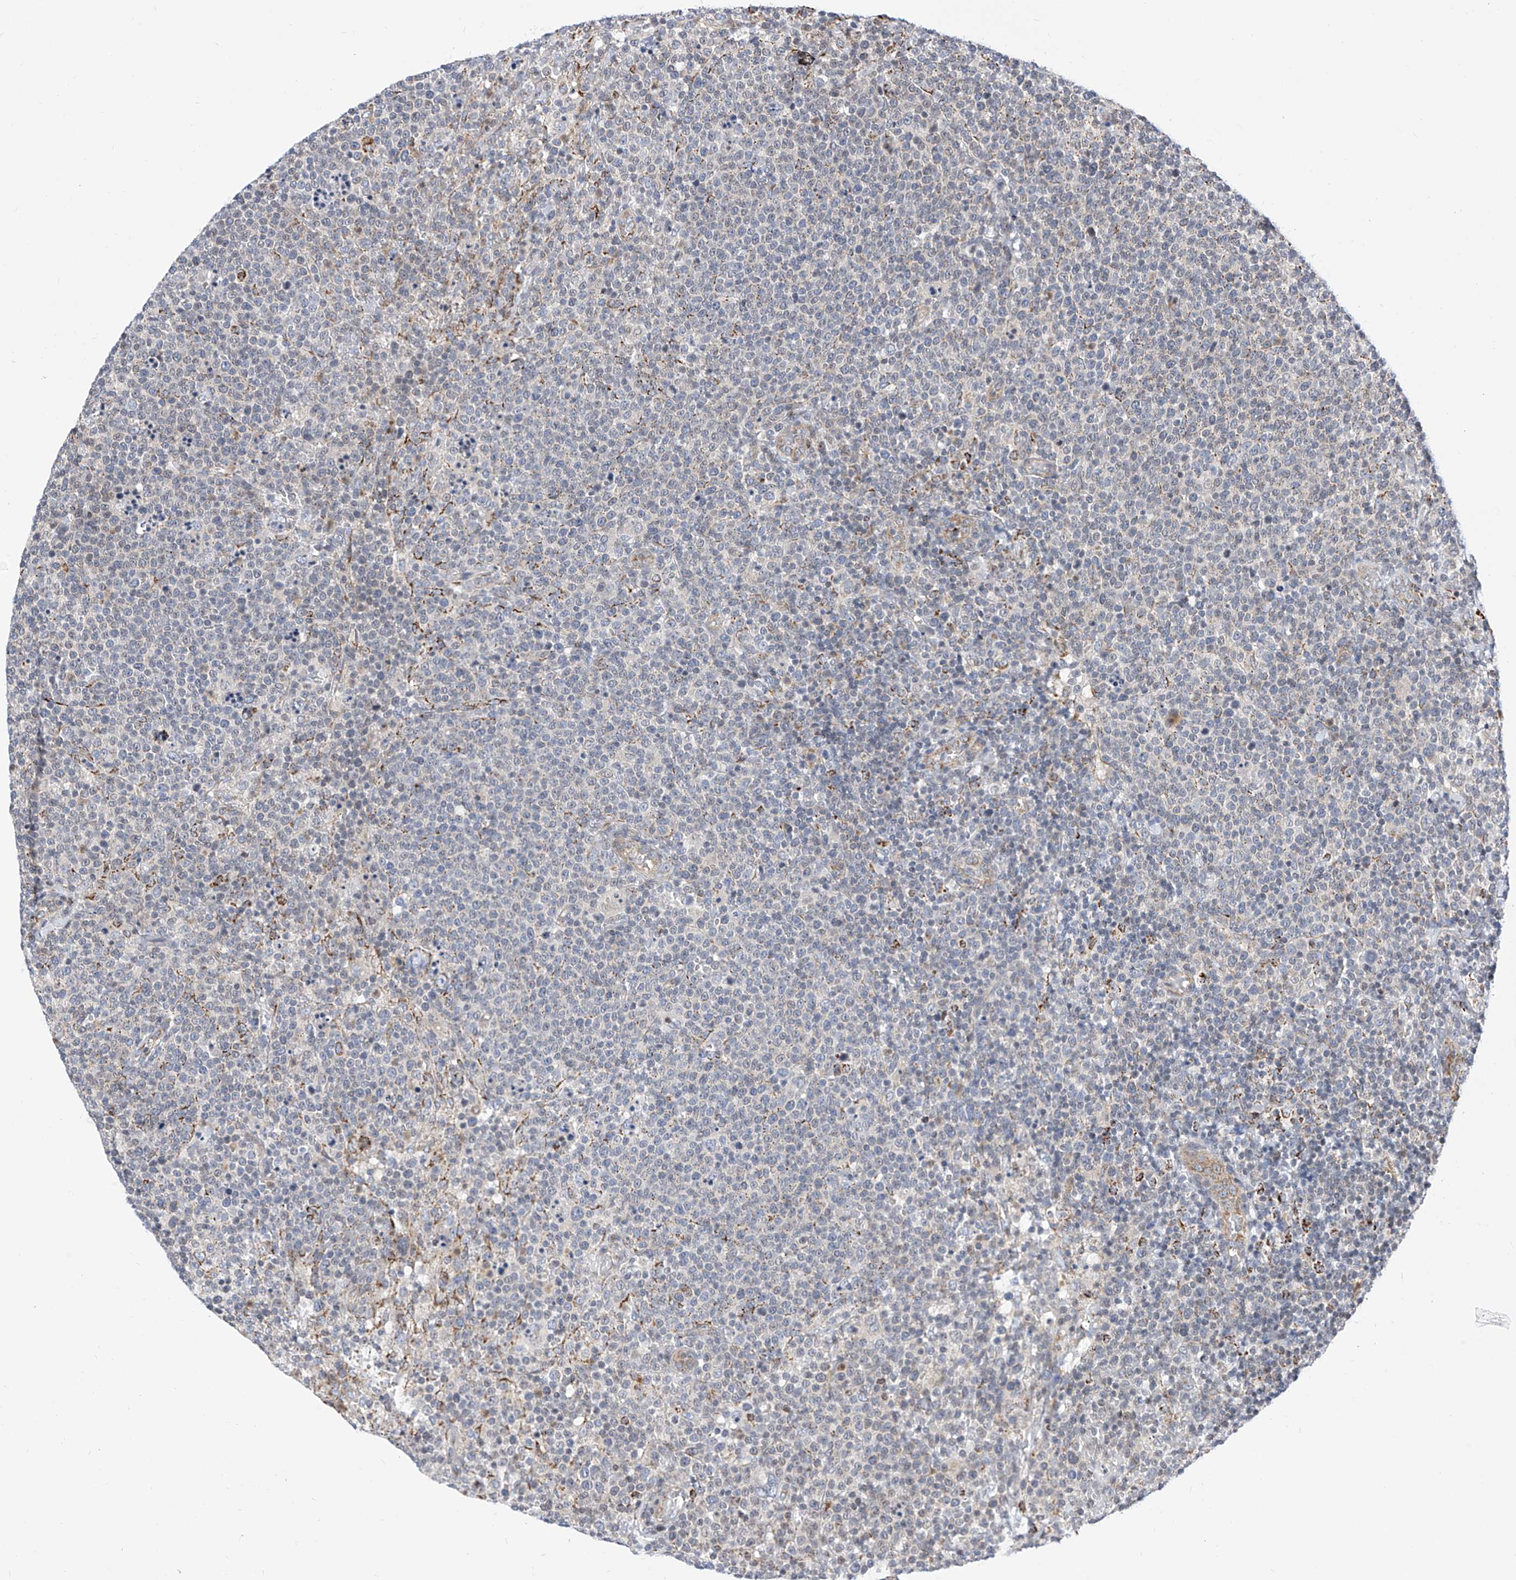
{"staining": {"intensity": "negative", "quantity": "none", "location": "none"}, "tissue": "lymphoma", "cell_type": "Tumor cells", "image_type": "cancer", "snomed": [{"axis": "morphology", "description": "Malignant lymphoma, non-Hodgkin's type, High grade"}, {"axis": "topography", "description": "Lymph node"}], "caption": "DAB immunohistochemical staining of human high-grade malignant lymphoma, non-Hodgkin's type displays no significant expression in tumor cells. Nuclei are stained in blue.", "gene": "TTLL8", "patient": {"sex": "male", "age": 61}}